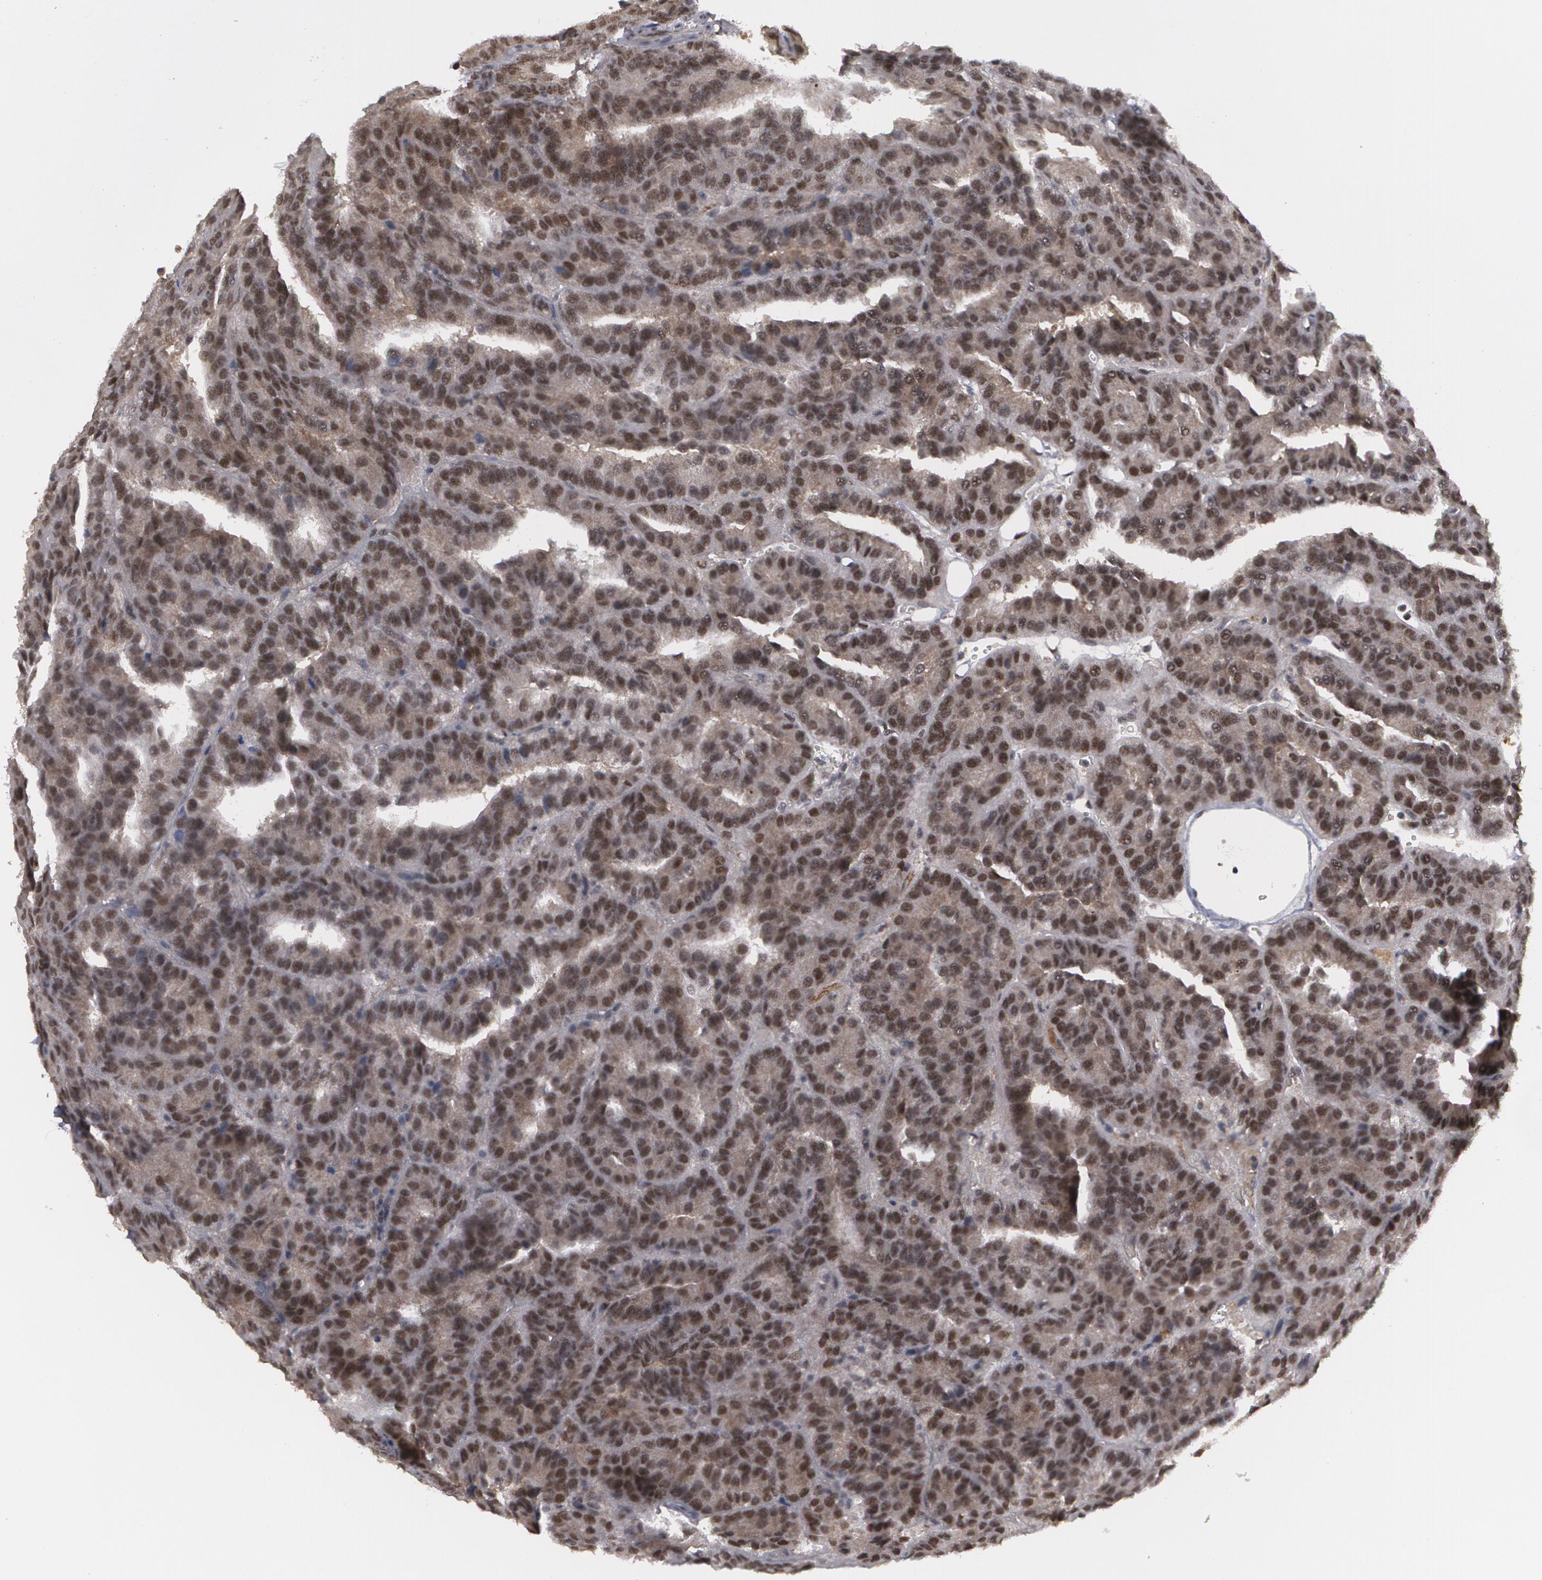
{"staining": {"intensity": "moderate", "quantity": ">75%", "location": "nuclear"}, "tissue": "renal cancer", "cell_type": "Tumor cells", "image_type": "cancer", "snomed": [{"axis": "morphology", "description": "Adenocarcinoma, NOS"}, {"axis": "topography", "description": "Kidney"}], "caption": "A brown stain shows moderate nuclear expression of a protein in renal cancer tumor cells.", "gene": "INTS6", "patient": {"sex": "male", "age": 46}}